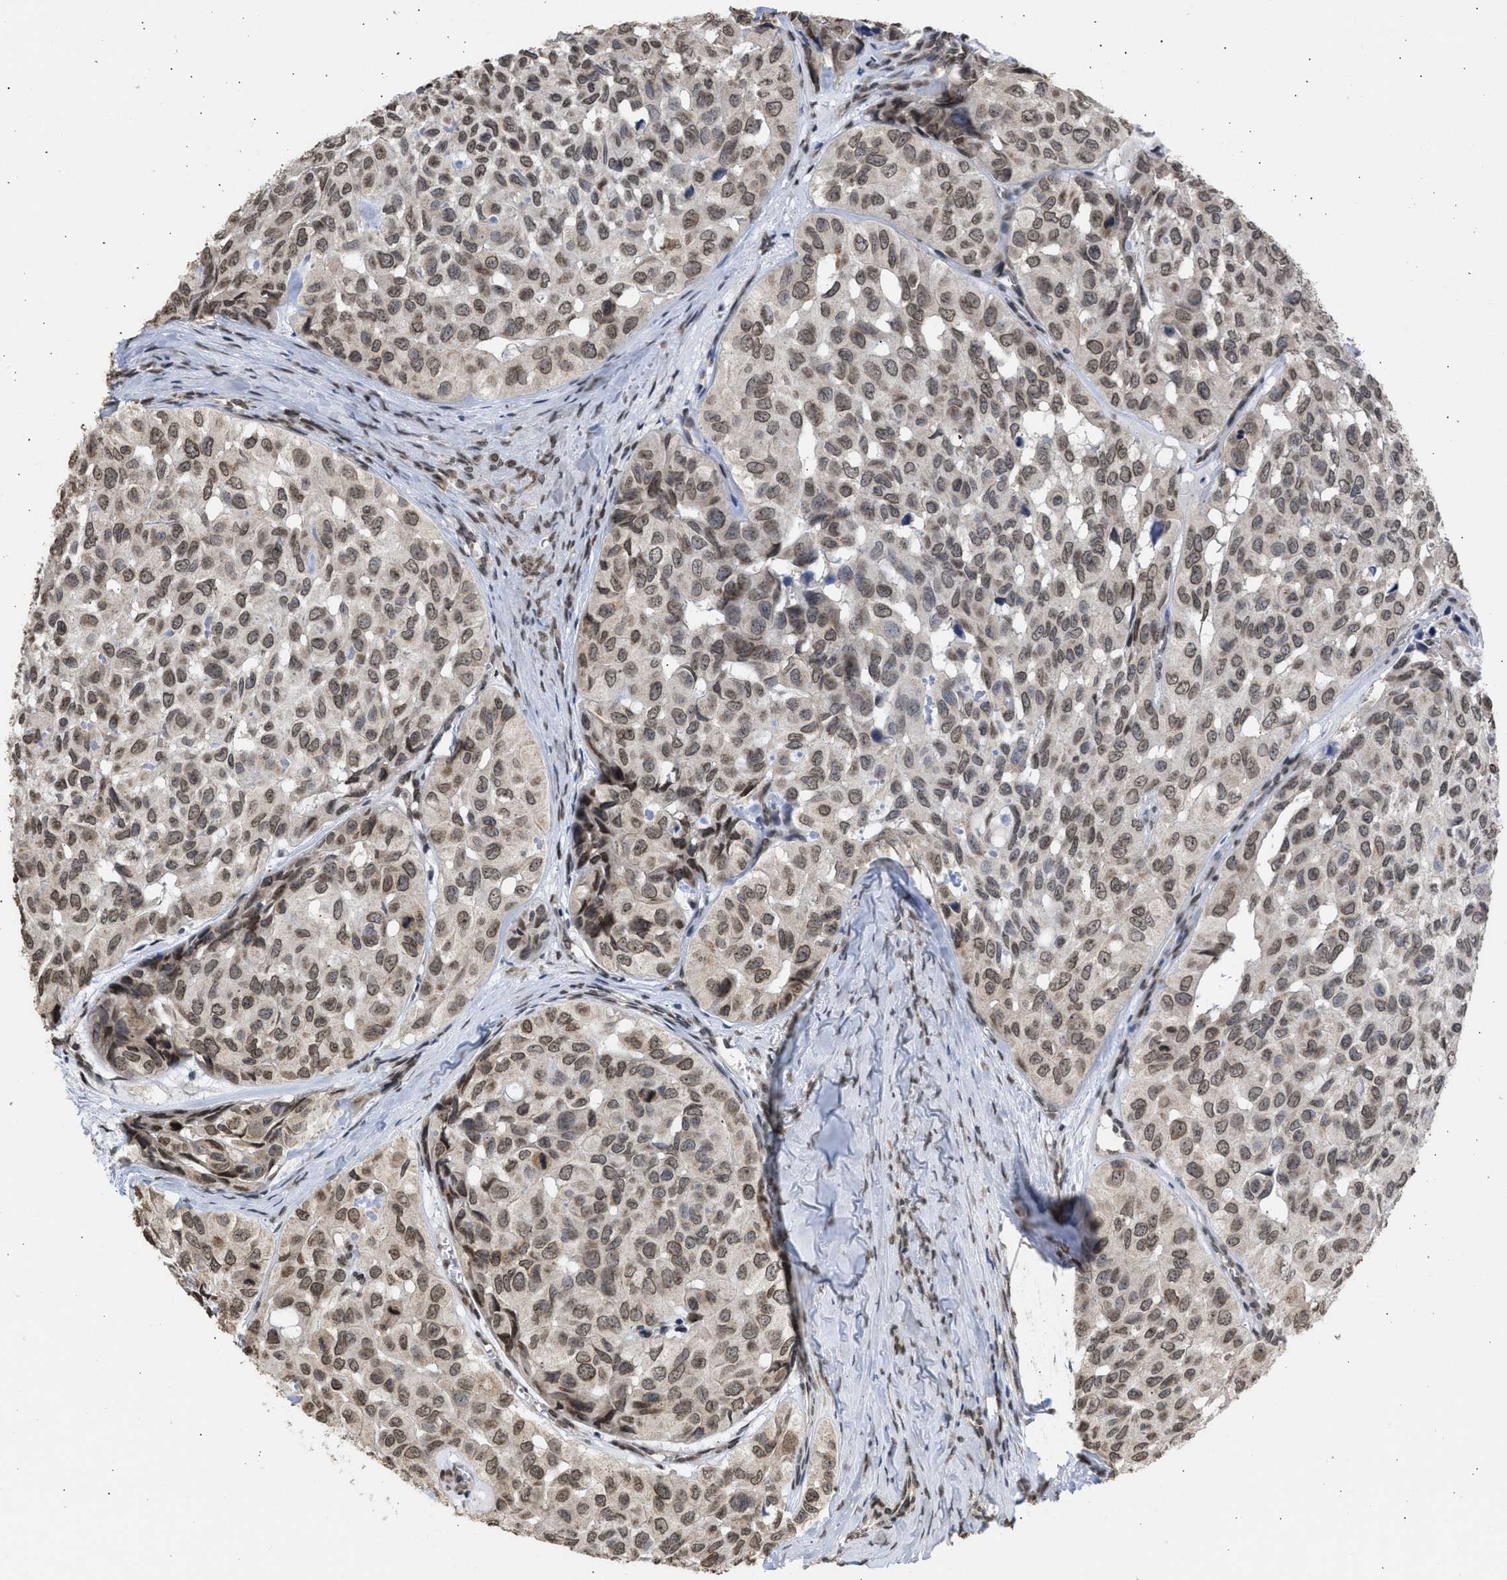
{"staining": {"intensity": "weak", "quantity": "25%-75%", "location": "cytoplasmic/membranous,nuclear"}, "tissue": "head and neck cancer", "cell_type": "Tumor cells", "image_type": "cancer", "snomed": [{"axis": "morphology", "description": "Adenocarcinoma, NOS"}, {"axis": "topography", "description": "Salivary gland, NOS"}, {"axis": "topography", "description": "Head-Neck"}], "caption": "Weak cytoplasmic/membranous and nuclear expression is identified in approximately 25%-75% of tumor cells in head and neck cancer (adenocarcinoma). The staining is performed using DAB (3,3'-diaminobenzidine) brown chromogen to label protein expression. The nuclei are counter-stained blue using hematoxylin.", "gene": "NUP35", "patient": {"sex": "female", "age": 76}}